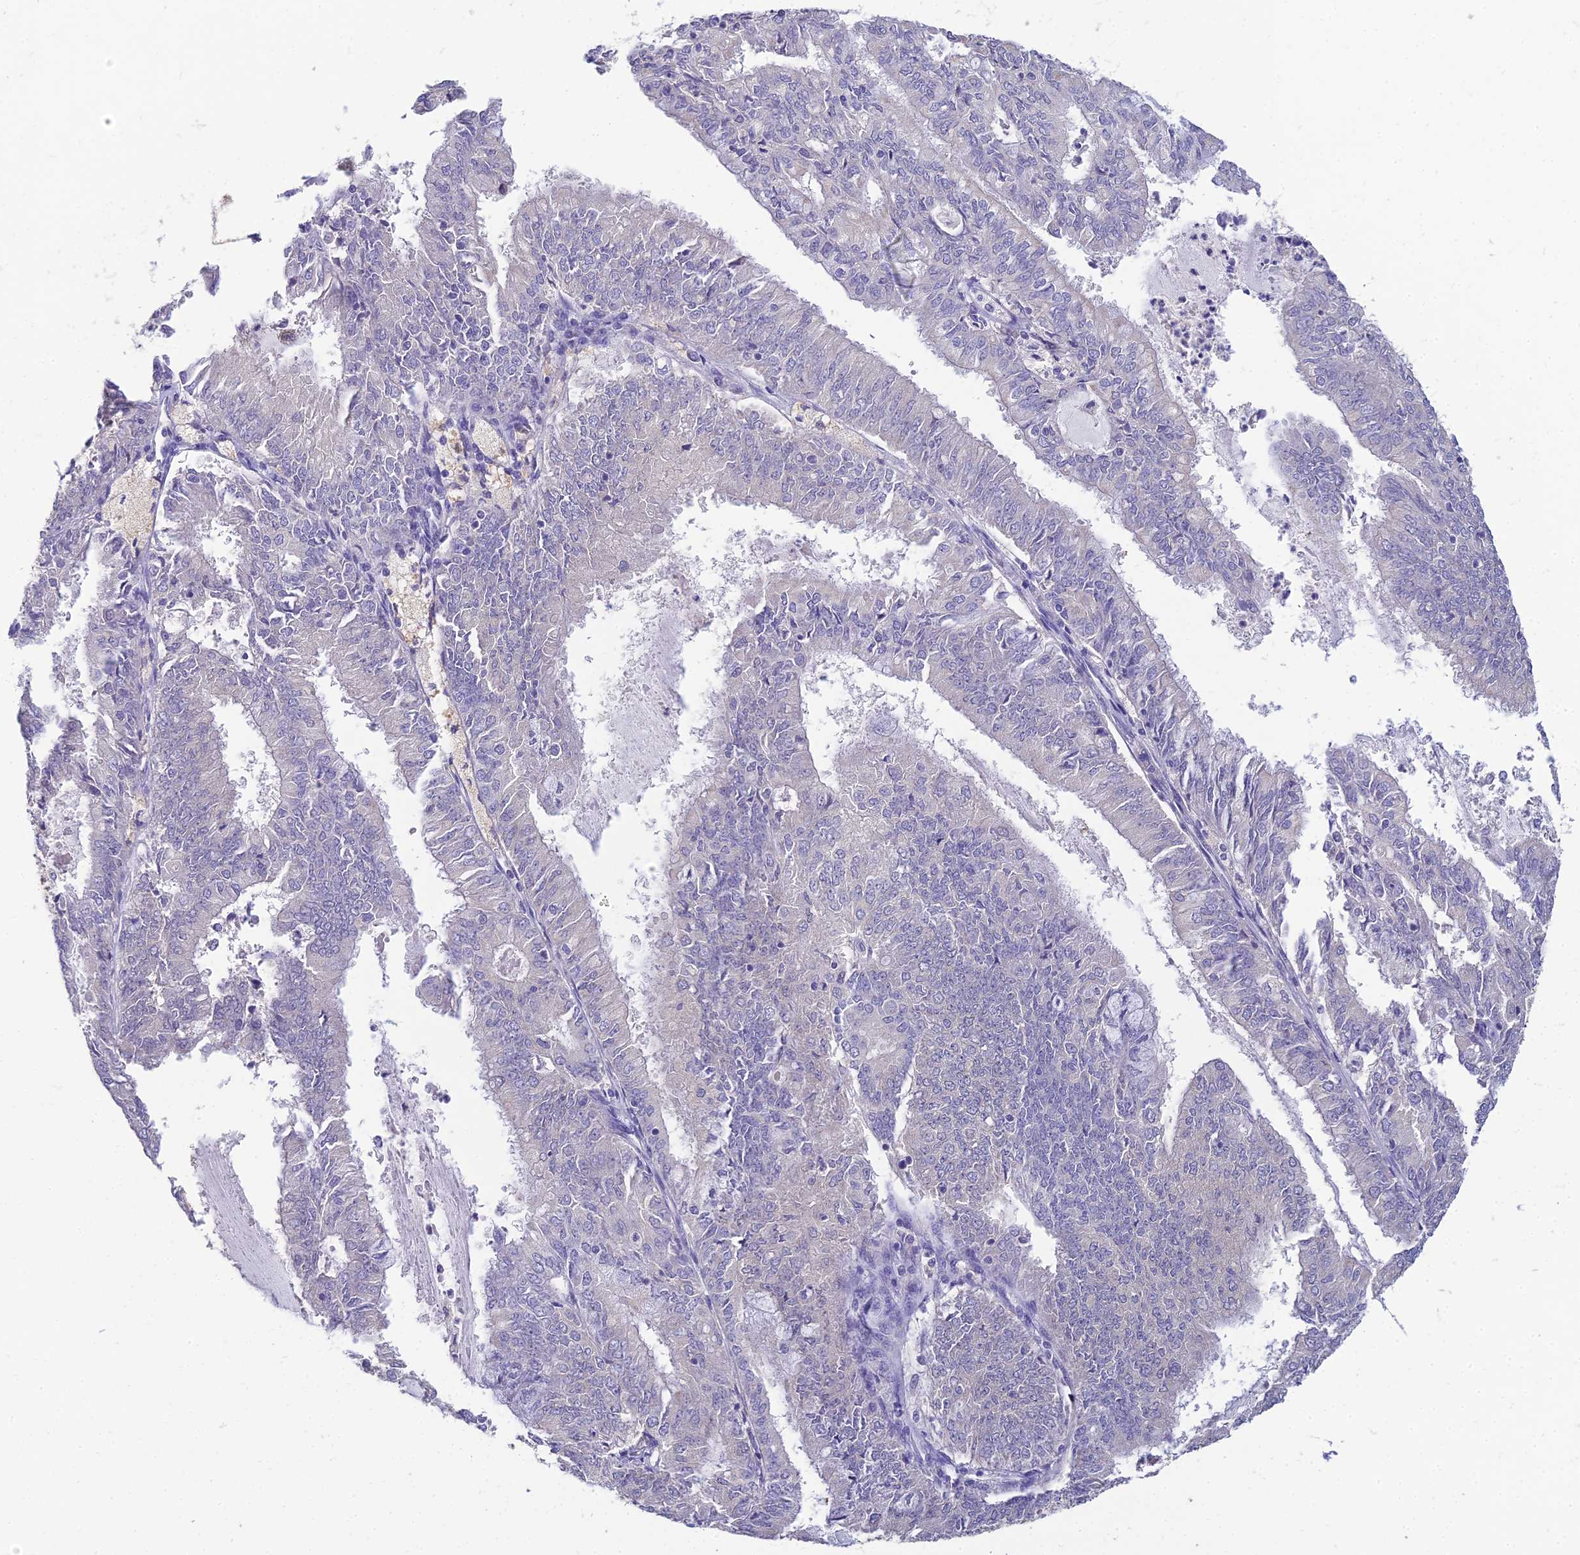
{"staining": {"intensity": "negative", "quantity": "none", "location": "none"}, "tissue": "endometrial cancer", "cell_type": "Tumor cells", "image_type": "cancer", "snomed": [{"axis": "morphology", "description": "Adenocarcinoma, NOS"}, {"axis": "topography", "description": "Endometrium"}], "caption": "This image is of endometrial cancer stained with immunohistochemistry (IHC) to label a protein in brown with the nuclei are counter-stained blue. There is no positivity in tumor cells.", "gene": "NPY", "patient": {"sex": "female", "age": 57}}